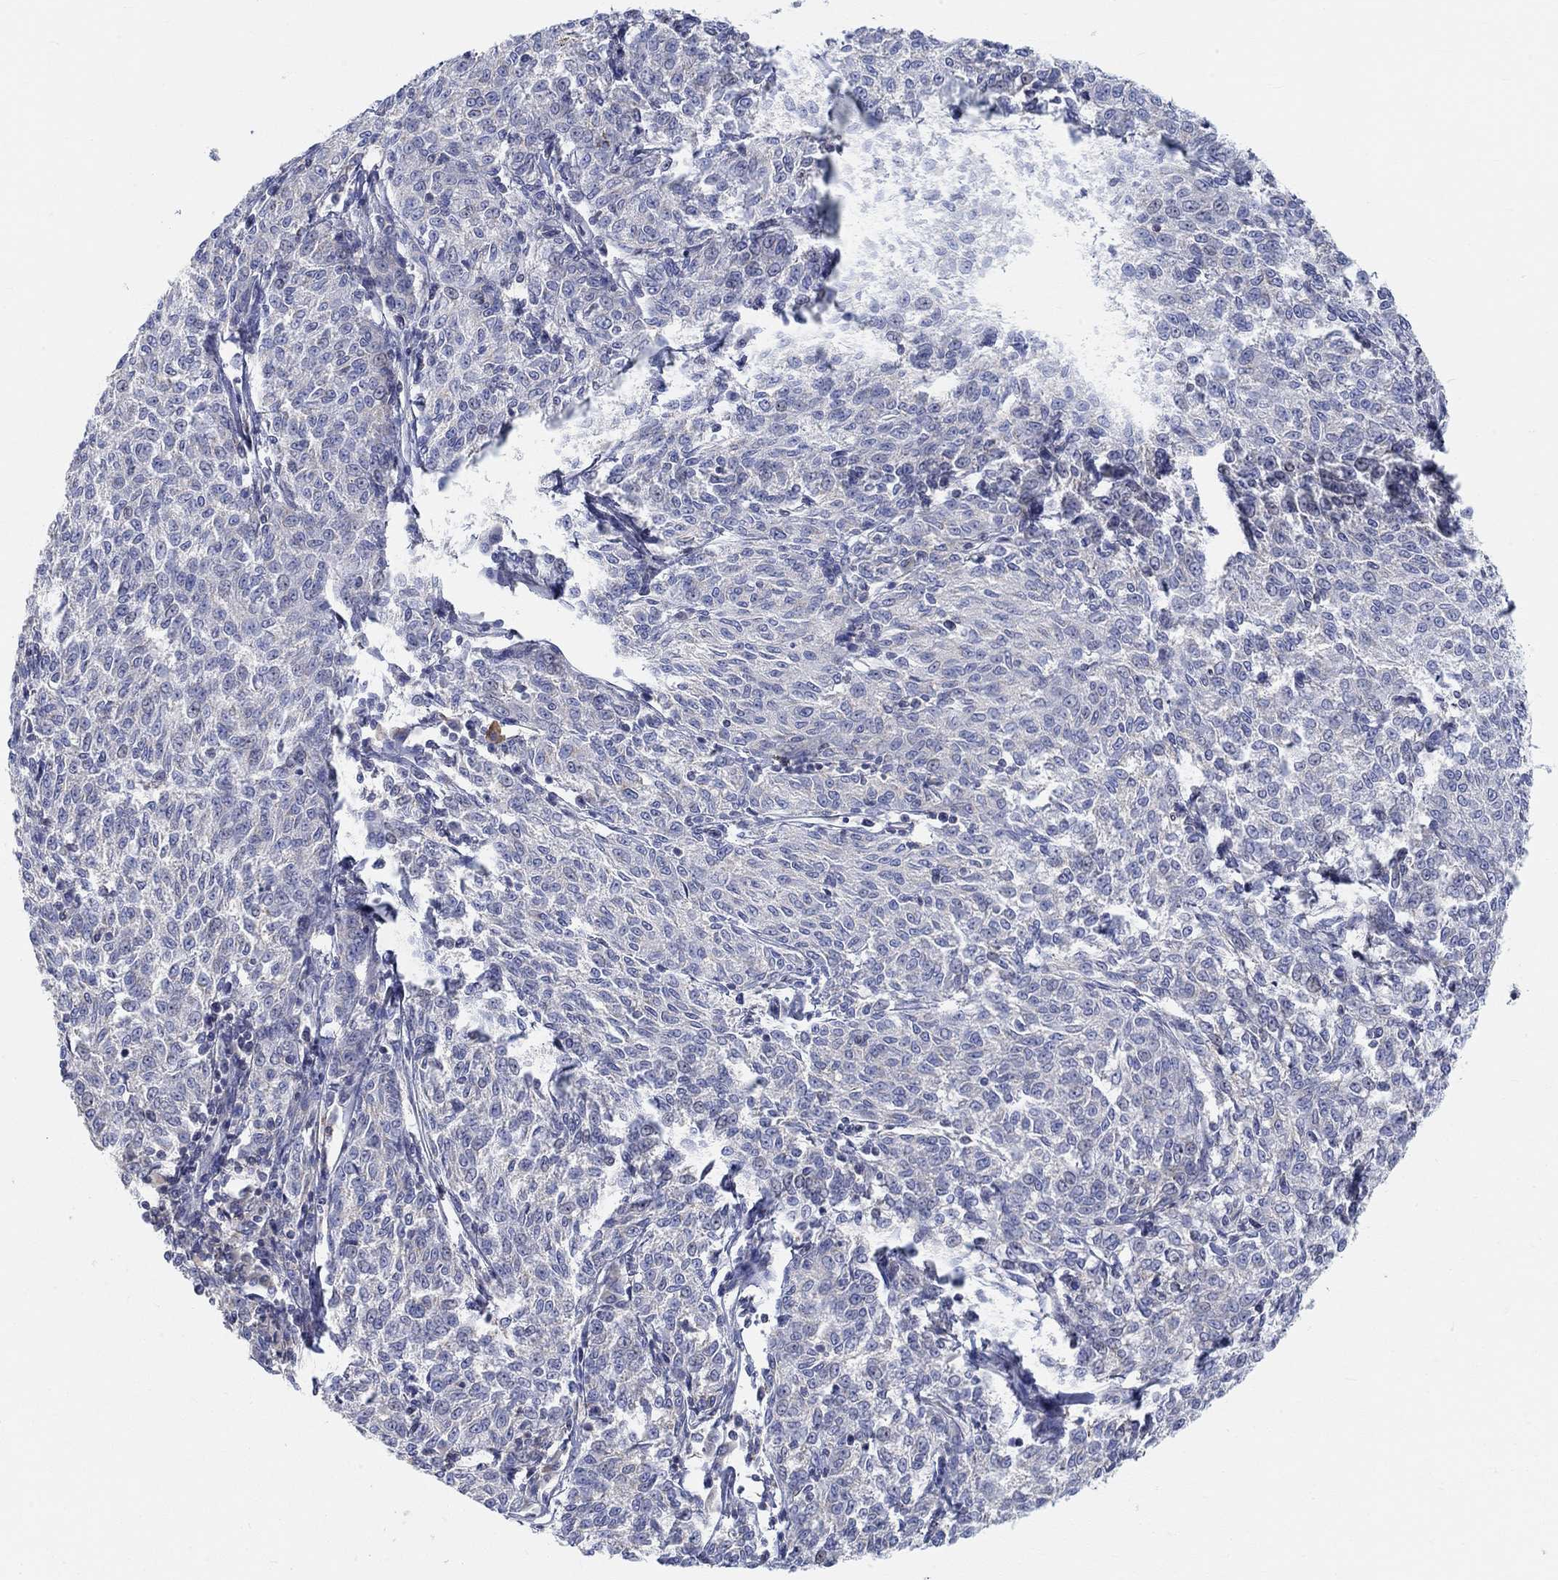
{"staining": {"intensity": "negative", "quantity": "none", "location": "none"}, "tissue": "melanoma", "cell_type": "Tumor cells", "image_type": "cancer", "snomed": [{"axis": "morphology", "description": "Malignant melanoma, NOS"}, {"axis": "topography", "description": "Skin"}], "caption": "DAB (3,3'-diaminobenzidine) immunohistochemical staining of human melanoma shows no significant expression in tumor cells.", "gene": "NAV3", "patient": {"sex": "female", "age": 72}}